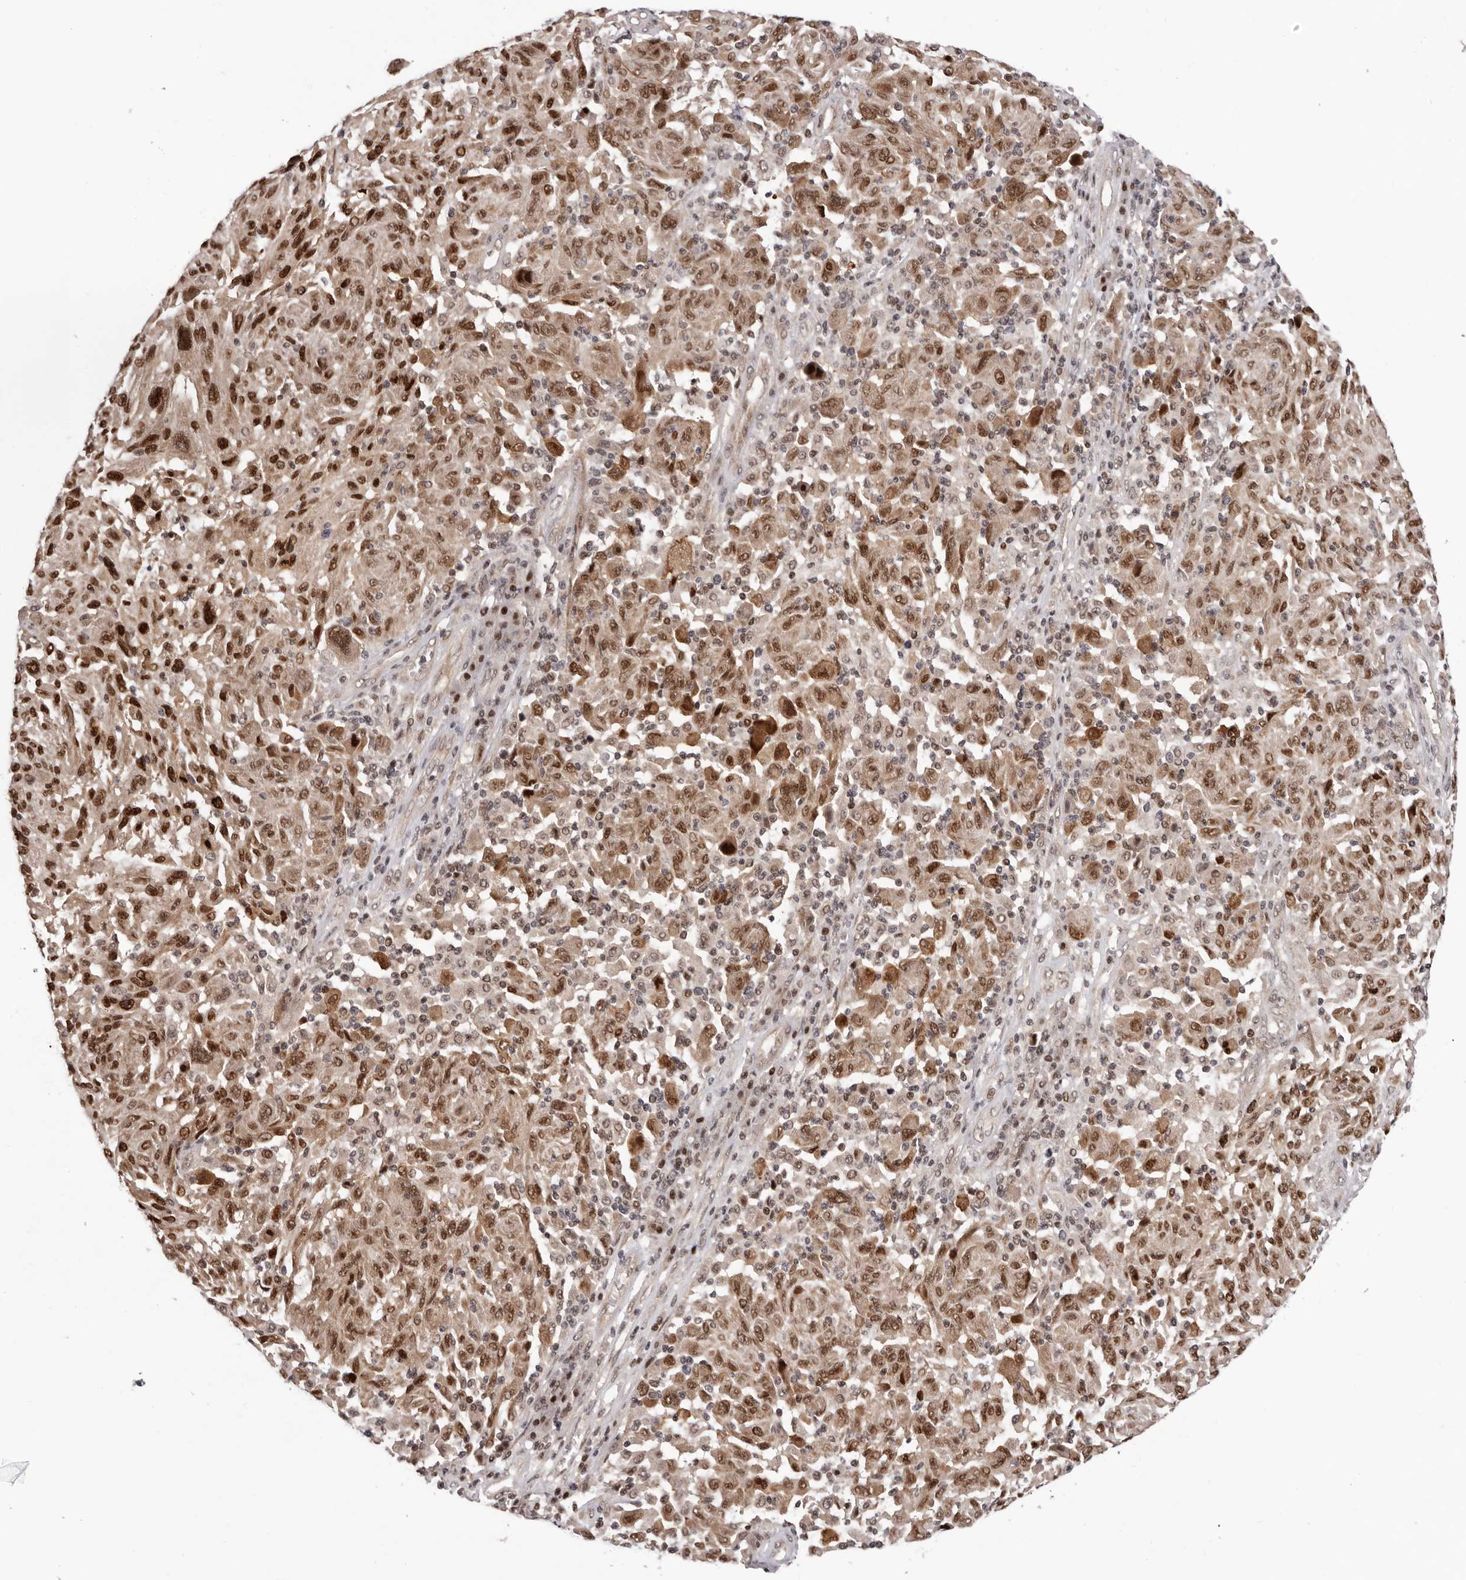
{"staining": {"intensity": "strong", "quantity": ">75%", "location": "cytoplasmic/membranous,nuclear"}, "tissue": "melanoma", "cell_type": "Tumor cells", "image_type": "cancer", "snomed": [{"axis": "morphology", "description": "Malignant melanoma, NOS"}, {"axis": "topography", "description": "Skin"}], "caption": "Immunohistochemical staining of melanoma exhibits high levels of strong cytoplasmic/membranous and nuclear expression in approximately >75% of tumor cells.", "gene": "TBX5", "patient": {"sex": "male", "age": 53}}